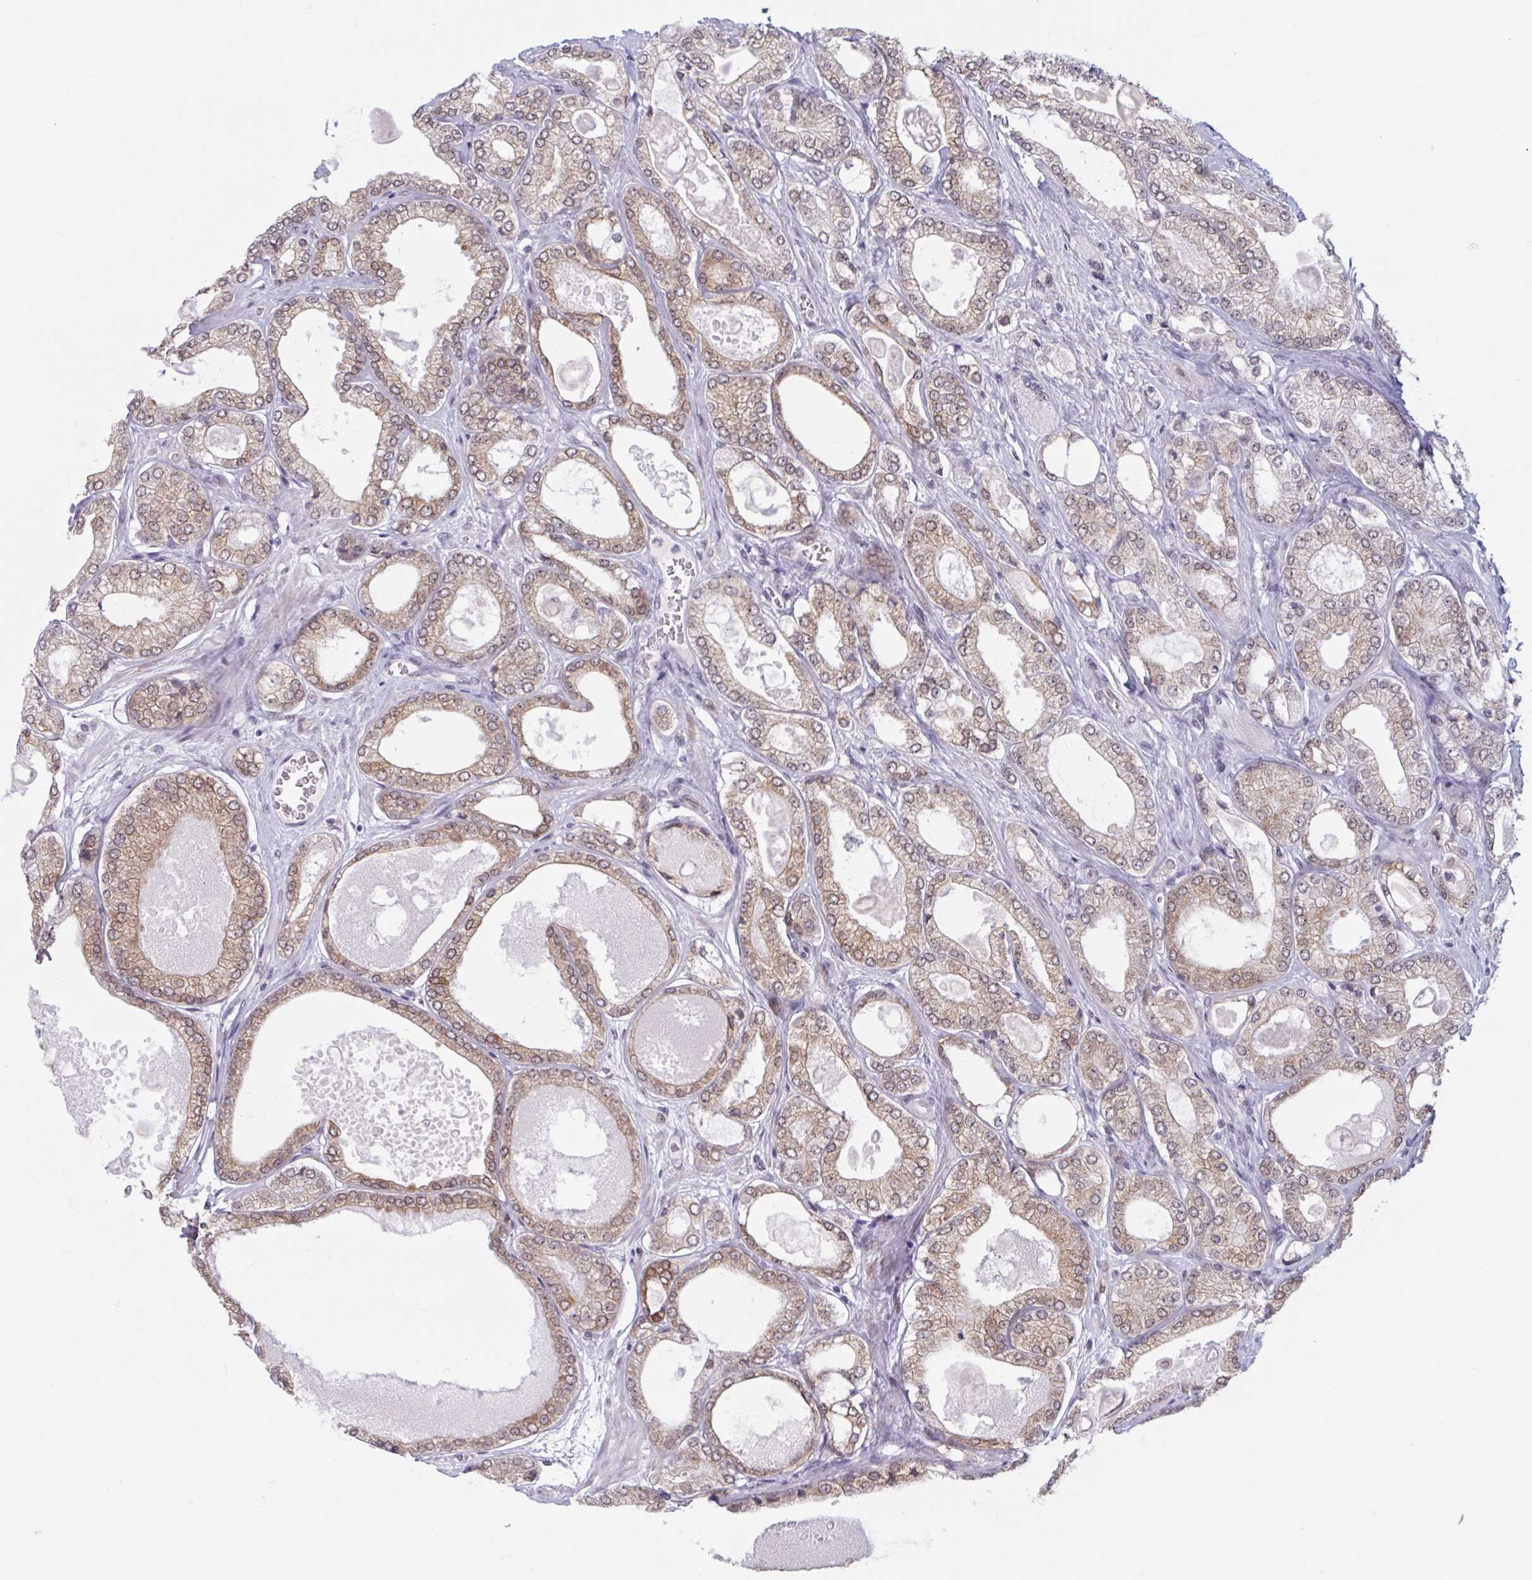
{"staining": {"intensity": "moderate", "quantity": ">75%", "location": "cytoplasmic/membranous,nuclear"}, "tissue": "prostate cancer", "cell_type": "Tumor cells", "image_type": "cancer", "snomed": [{"axis": "morphology", "description": "Adenocarcinoma, High grade"}, {"axis": "topography", "description": "Prostate"}], "caption": "Prostate adenocarcinoma (high-grade) tissue displays moderate cytoplasmic/membranous and nuclear positivity in about >75% of tumor cells, visualized by immunohistochemistry.", "gene": "HSD17B6", "patient": {"sex": "male", "age": 68}}